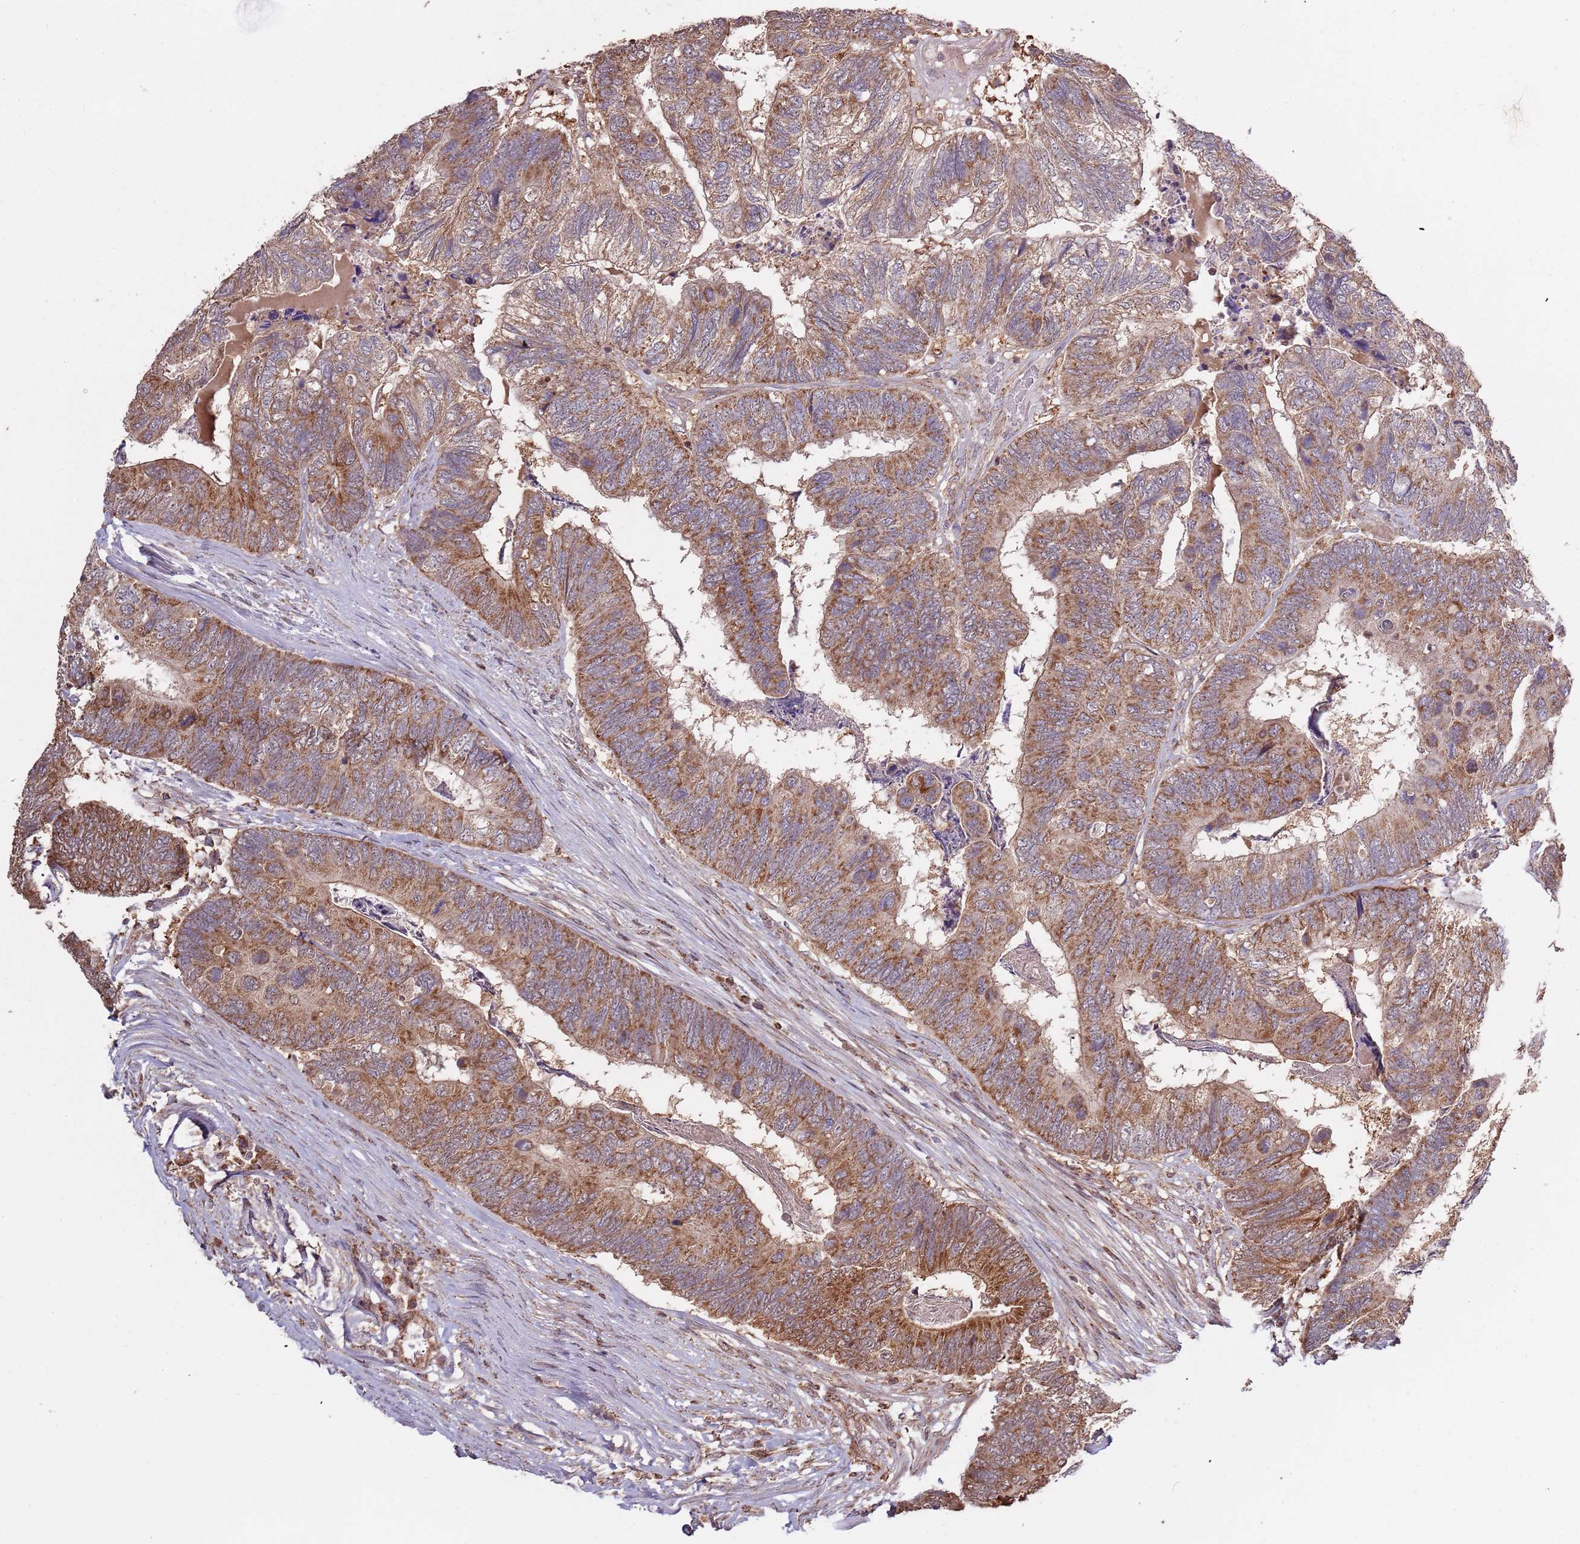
{"staining": {"intensity": "moderate", "quantity": ">75%", "location": "cytoplasmic/membranous"}, "tissue": "colorectal cancer", "cell_type": "Tumor cells", "image_type": "cancer", "snomed": [{"axis": "morphology", "description": "Adenocarcinoma, NOS"}, {"axis": "topography", "description": "Colon"}], "caption": "Immunohistochemical staining of colorectal cancer (adenocarcinoma) displays moderate cytoplasmic/membranous protein expression in approximately >75% of tumor cells.", "gene": "IL17RD", "patient": {"sex": "female", "age": 67}}